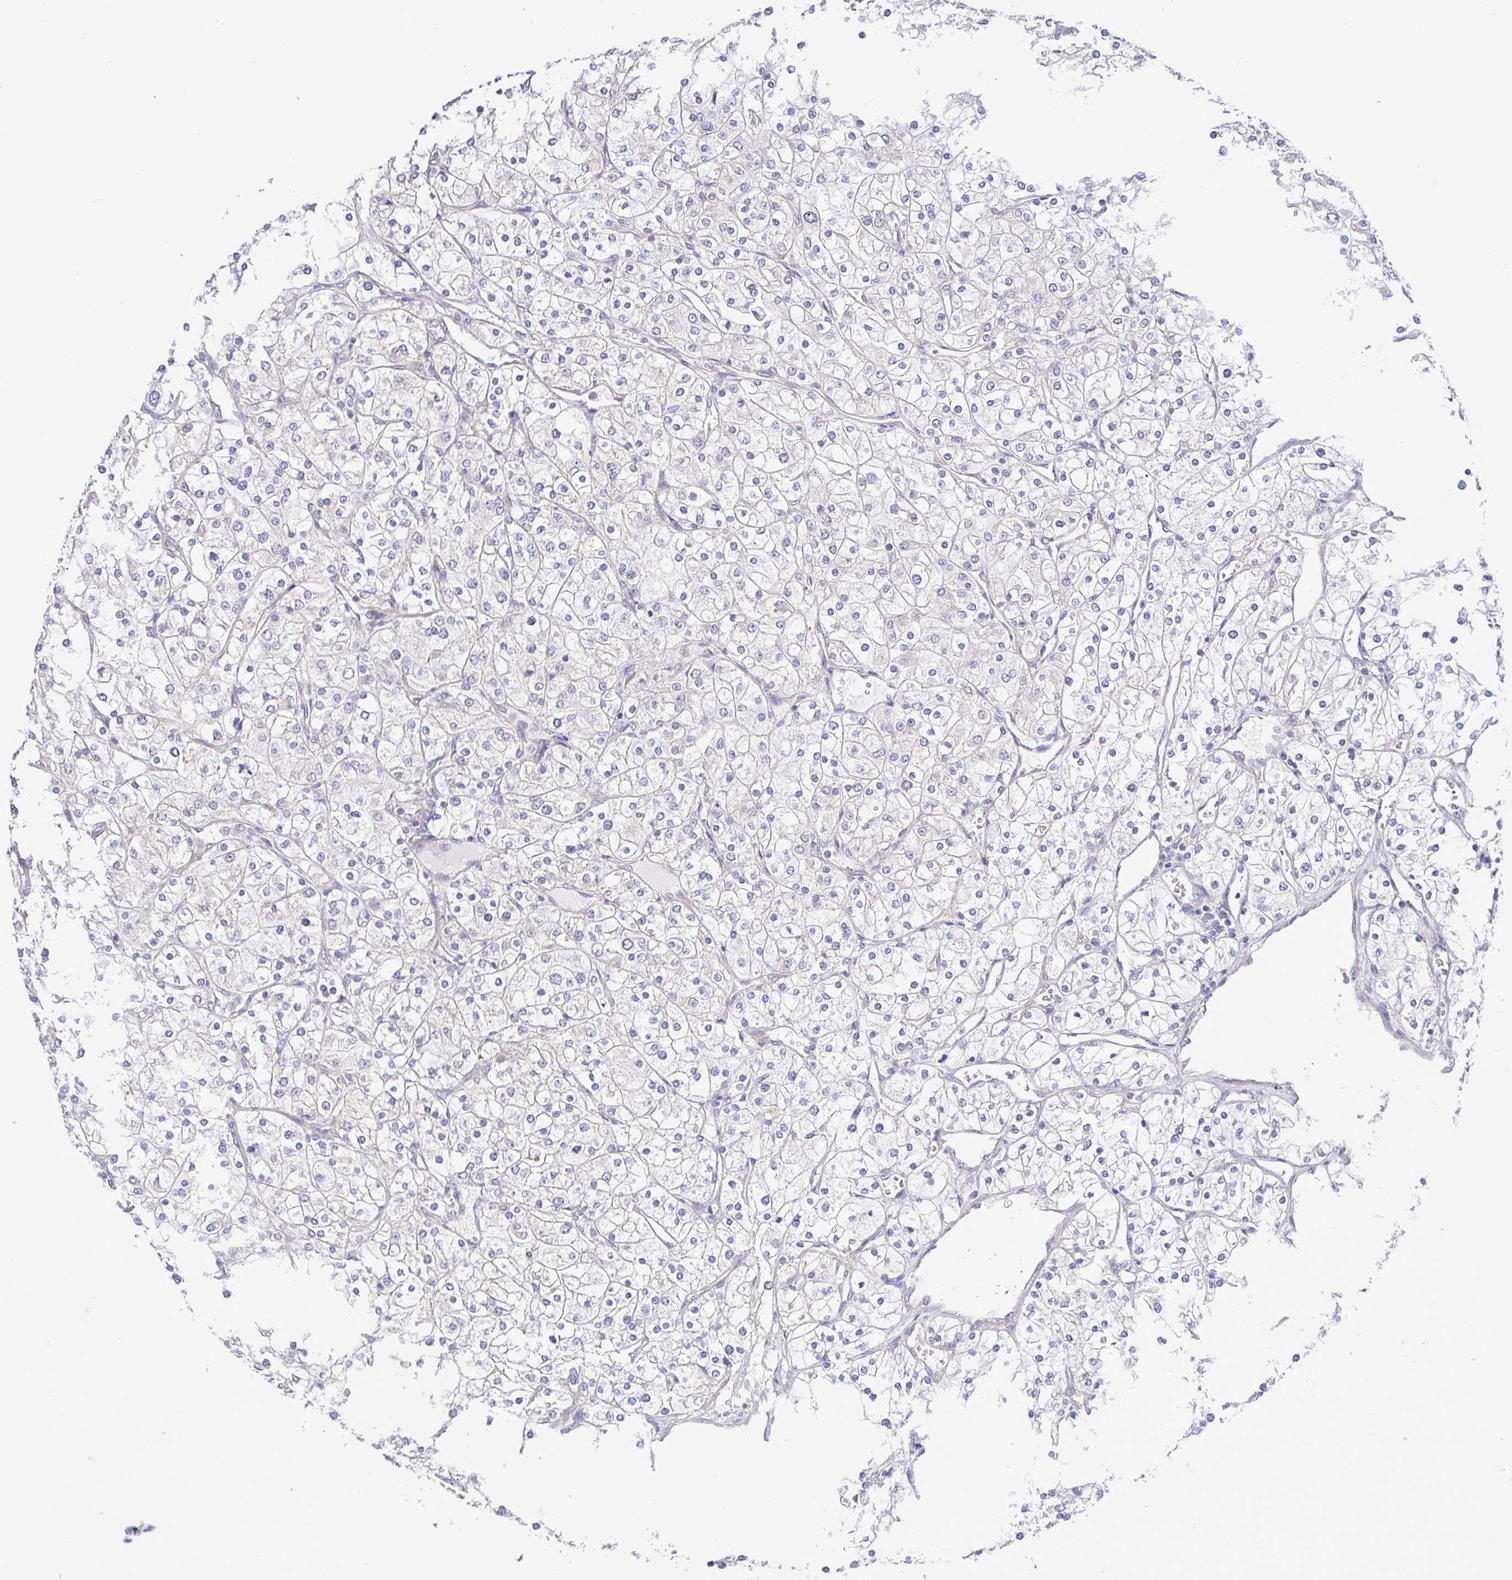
{"staining": {"intensity": "negative", "quantity": "none", "location": "none"}, "tissue": "renal cancer", "cell_type": "Tumor cells", "image_type": "cancer", "snomed": [{"axis": "morphology", "description": "Adenocarcinoma, NOS"}, {"axis": "topography", "description": "Kidney"}], "caption": "A histopathology image of renal cancer stained for a protein reveals no brown staining in tumor cells.", "gene": "LMF2", "patient": {"sex": "male", "age": 80}}